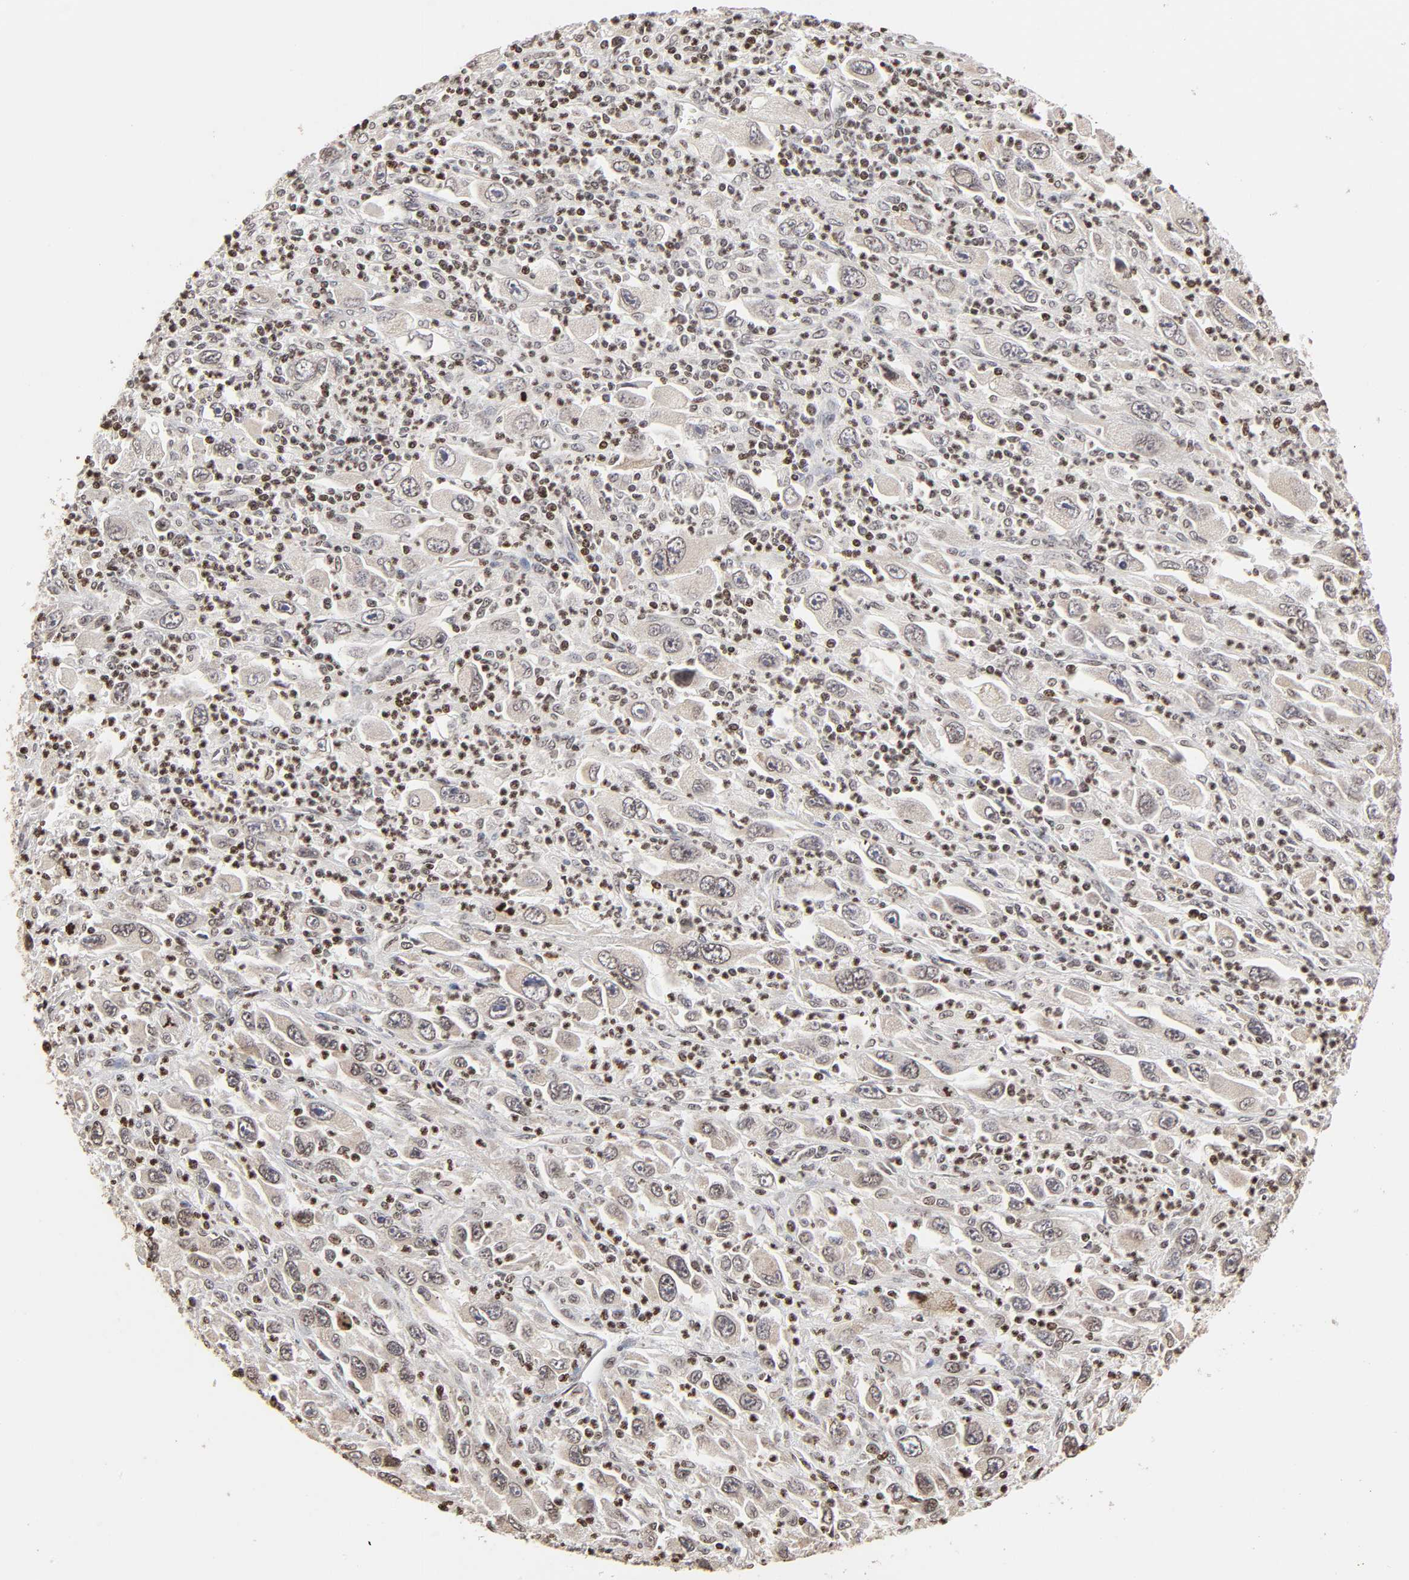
{"staining": {"intensity": "negative", "quantity": "none", "location": "none"}, "tissue": "melanoma", "cell_type": "Tumor cells", "image_type": "cancer", "snomed": [{"axis": "morphology", "description": "Malignant melanoma, Metastatic site"}, {"axis": "topography", "description": "Skin"}], "caption": "Protein analysis of melanoma displays no significant expression in tumor cells.", "gene": "ZNF473", "patient": {"sex": "female", "age": 56}}